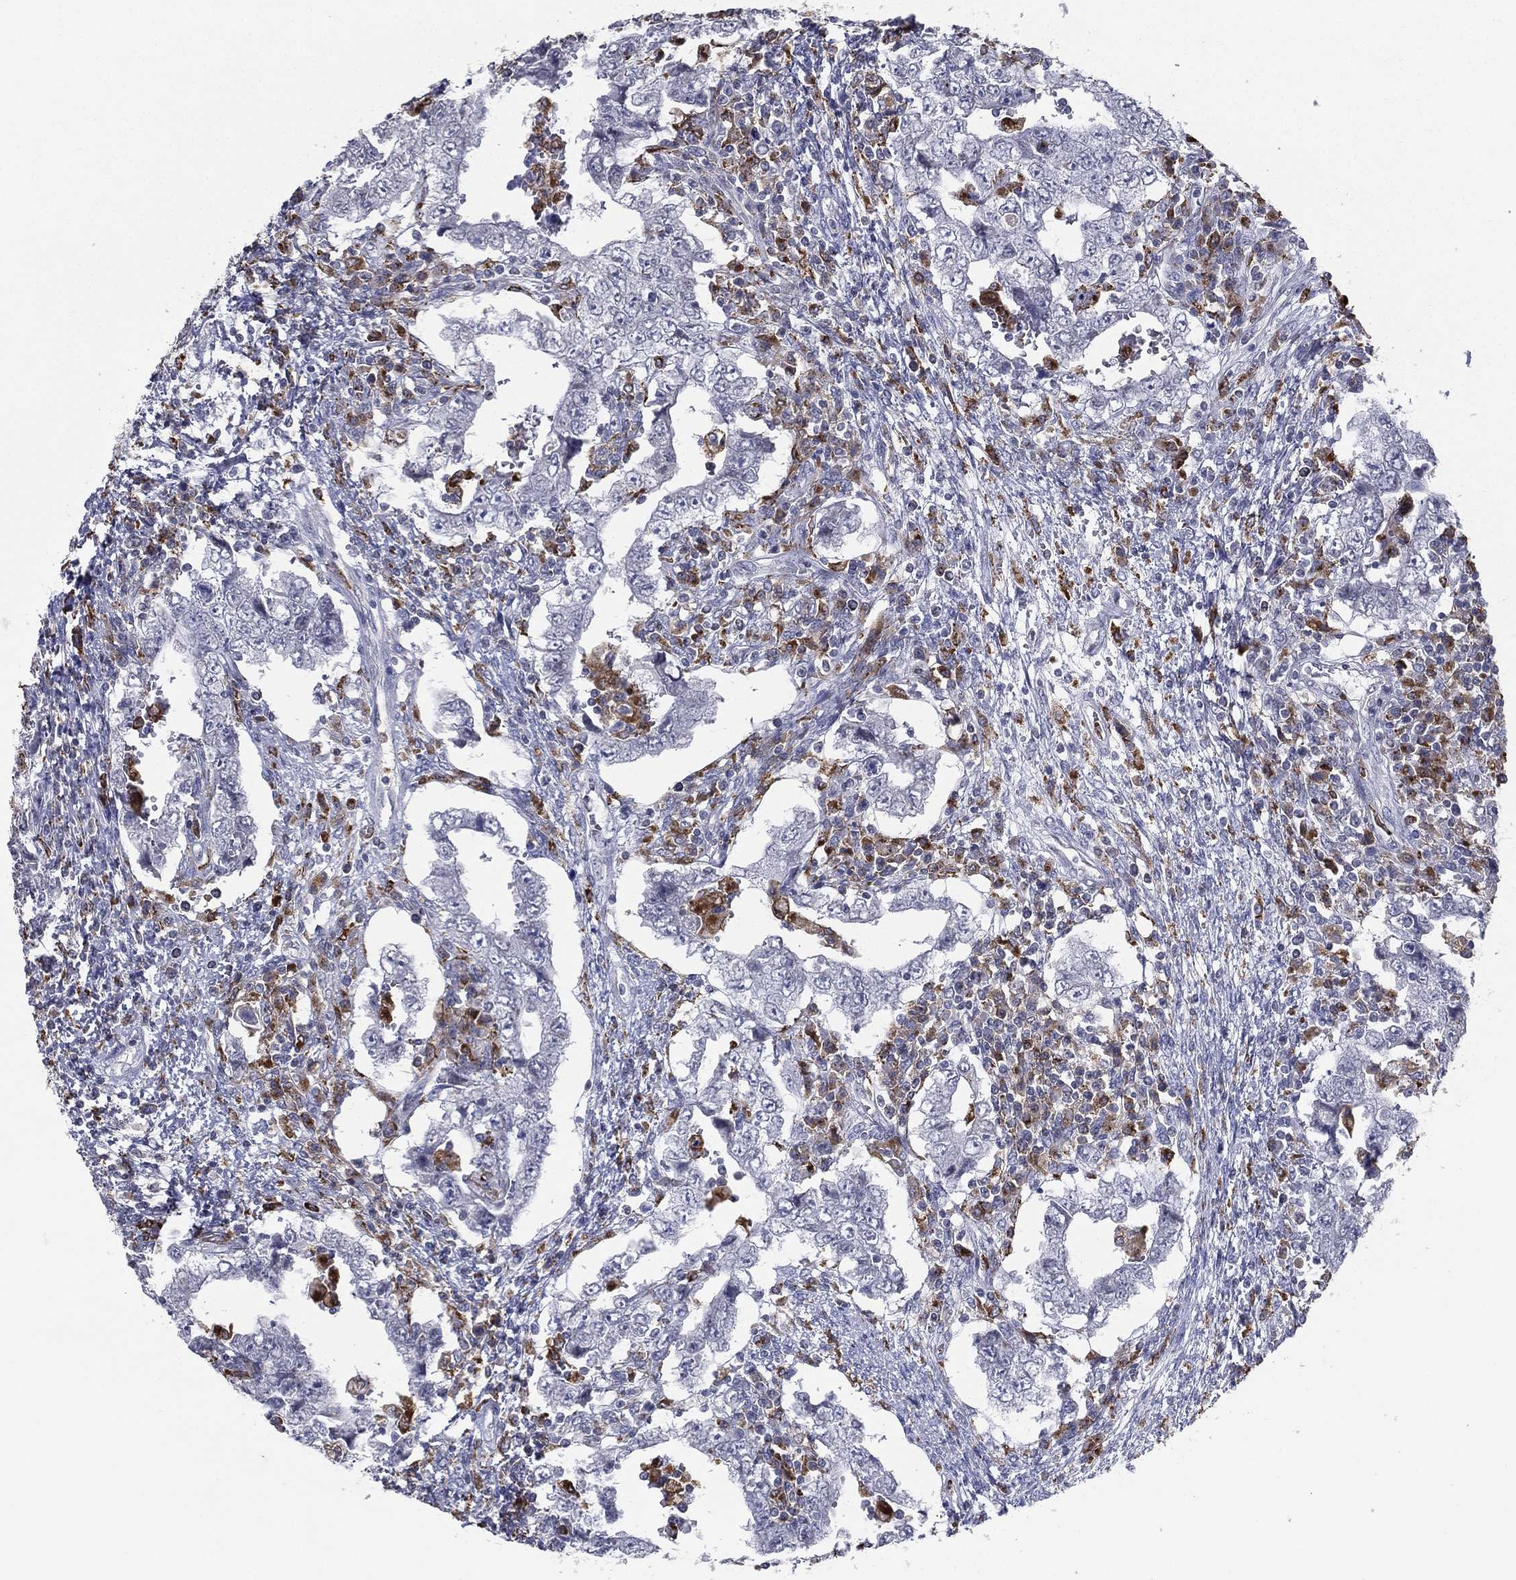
{"staining": {"intensity": "negative", "quantity": "none", "location": "none"}, "tissue": "testis cancer", "cell_type": "Tumor cells", "image_type": "cancer", "snomed": [{"axis": "morphology", "description": "Carcinoma, Embryonal, NOS"}, {"axis": "topography", "description": "Testis"}], "caption": "Immunohistochemistry (IHC) histopathology image of neoplastic tissue: human testis cancer (embryonal carcinoma) stained with DAB (3,3'-diaminobenzidine) exhibits no significant protein positivity in tumor cells.", "gene": "EVI2B", "patient": {"sex": "male", "age": 26}}